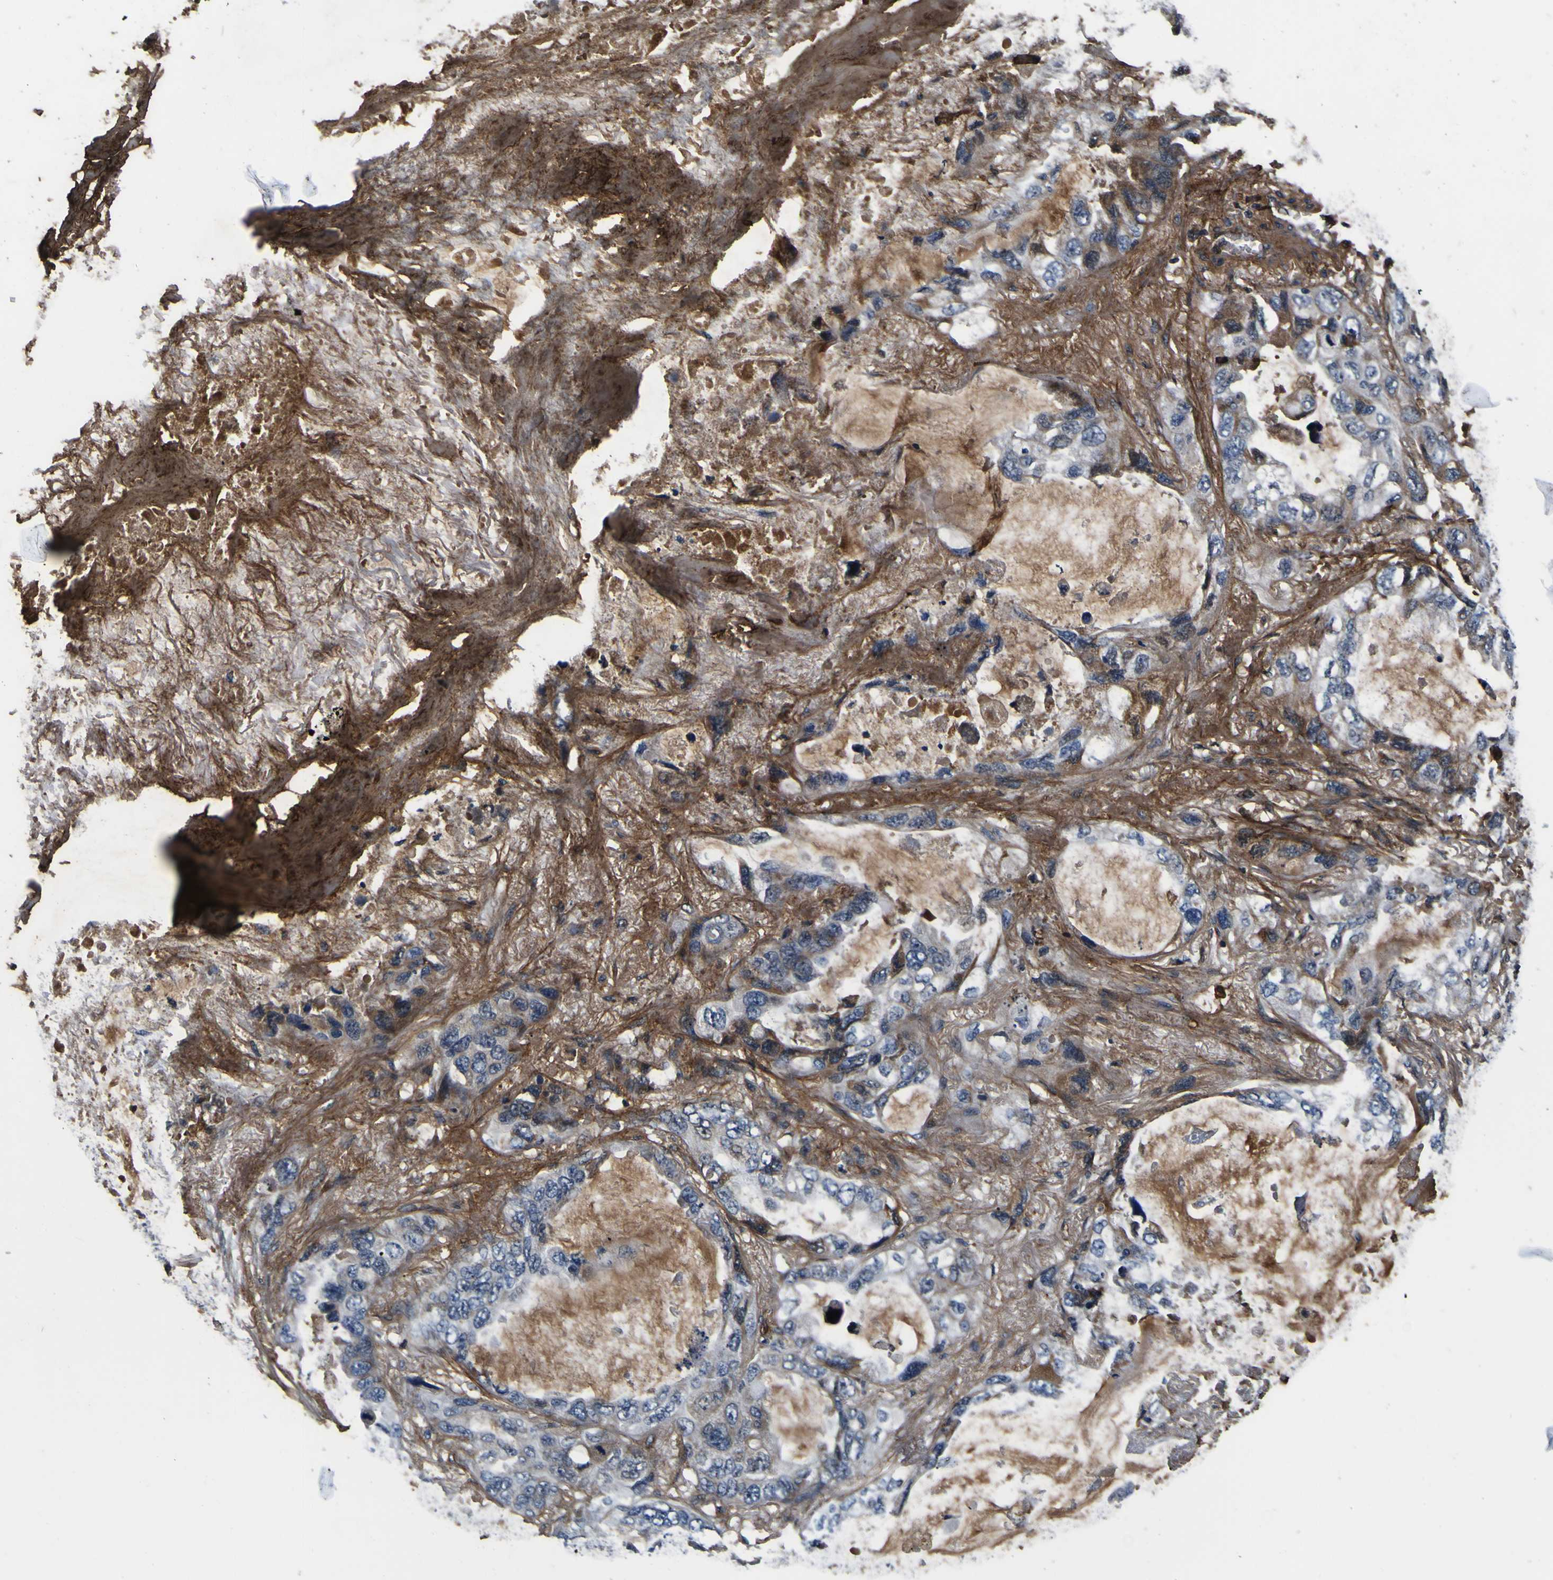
{"staining": {"intensity": "negative", "quantity": "none", "location": "none"}, "tissue": "lung cancer", "cell_type": "Tumor cells", "image_type": "cancer", "snomed": [{"axis": "morphology", "description": "Squamous cell carcinoma, NOS"}, {"axis": "topography", "description": "Lung"}], "caption": "This is a photomicrograph of immunohistochemistry (IHC) staining of lung cancer (squamous cell carcinoma), which shows no staining in tumor cells.", "gene": "POSTN", "patient": {"sex": "female", "age": 73}}